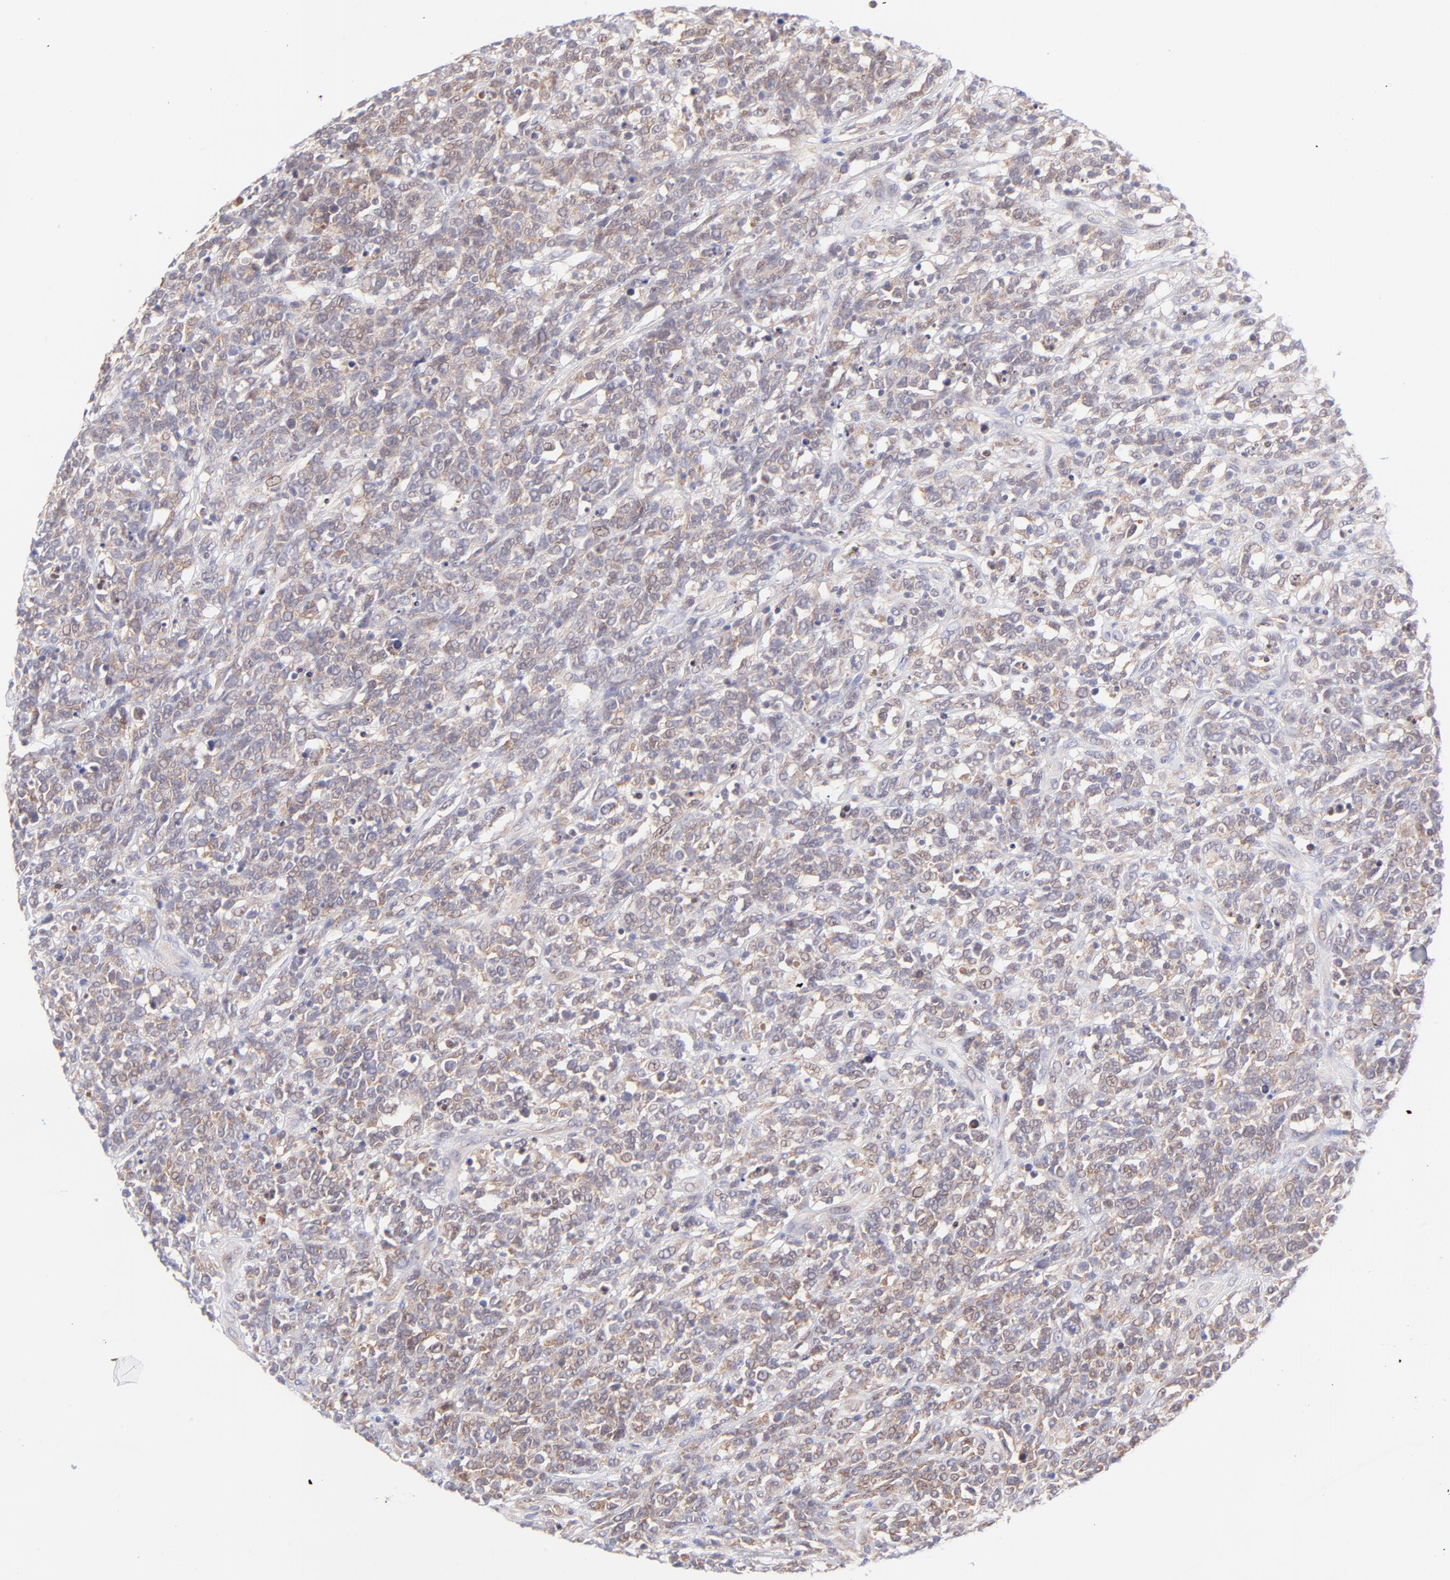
{"staining": {"intensity": "negative", "quantity": "none", "location": "none"}, "tissue": "lymphoma", "cell_type": "Tumor cells", "image_type": "cancer", "snomed": [{"axis": "morphology", "description": "Malignant lymphoma, non-Hodgkin's type, High grade"}, {"axis": "topography", "description": "Lymph node"}], "caption": "A photomicrograph of high-grade malignant lymphoma, non-Hodgkin's type stained for a protein displays no brown staining in tumor cells.", "gene": "PBDC1", "patient": {"sex": "female", "age": 73}}